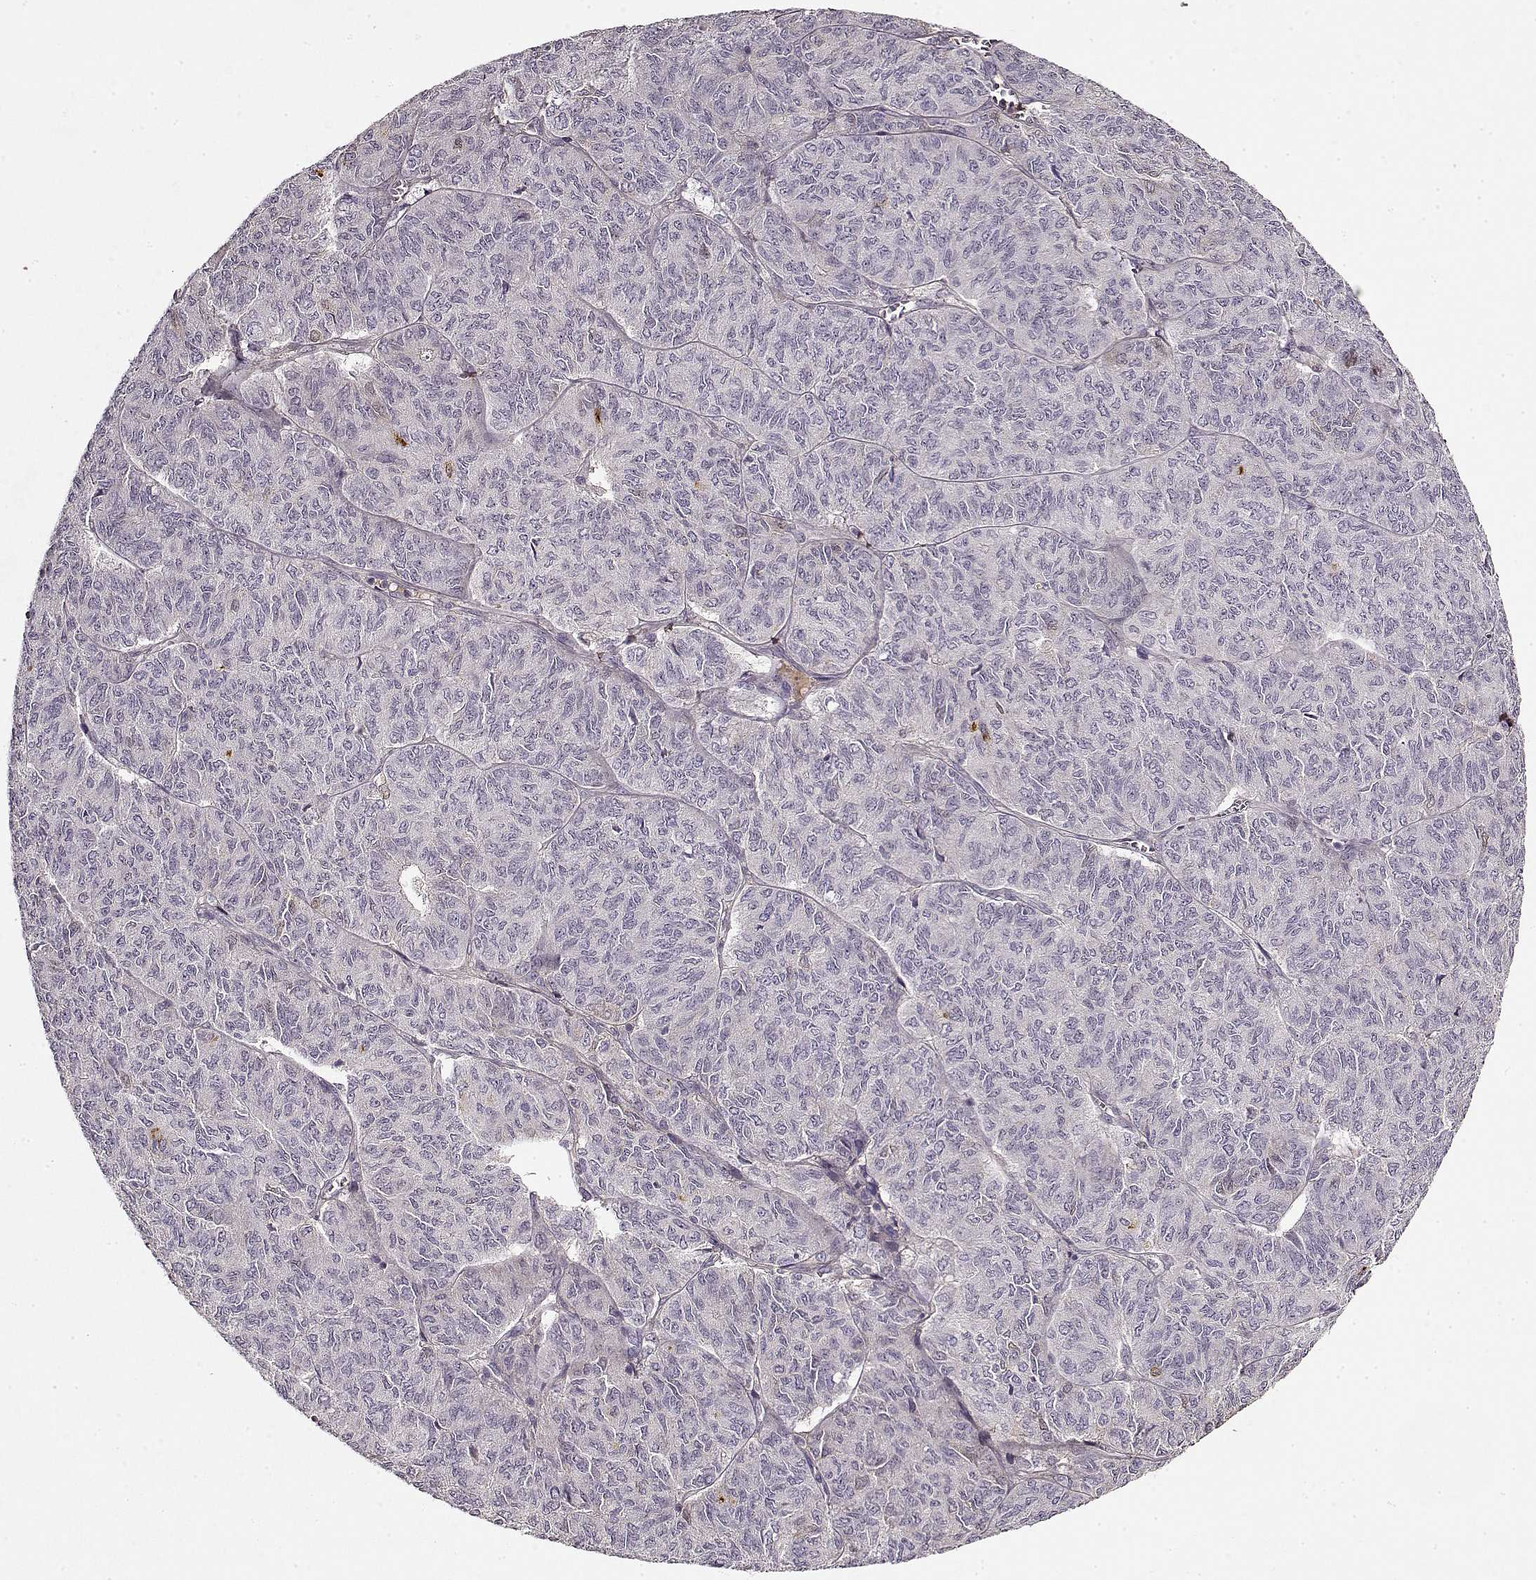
{"staining": {"intensity": "negative", "quantity": "none", "location": "none"}, "tissue": "ovarian cancer", "cell_type": "Tumor cells", "image_type": "cancer", "snomed": [{"axis": "morphology", "description": "Carcinoma, endometroid"}, {"axis": "topography", "description": "Ovary"}], "caption": "Immunohistochemical staining of ovarian cancer (endometroid carcinoma) reveals no significant staining in tumor cells.", "gene": "LUM", "patient": {"sex": "female", "age": 80}}